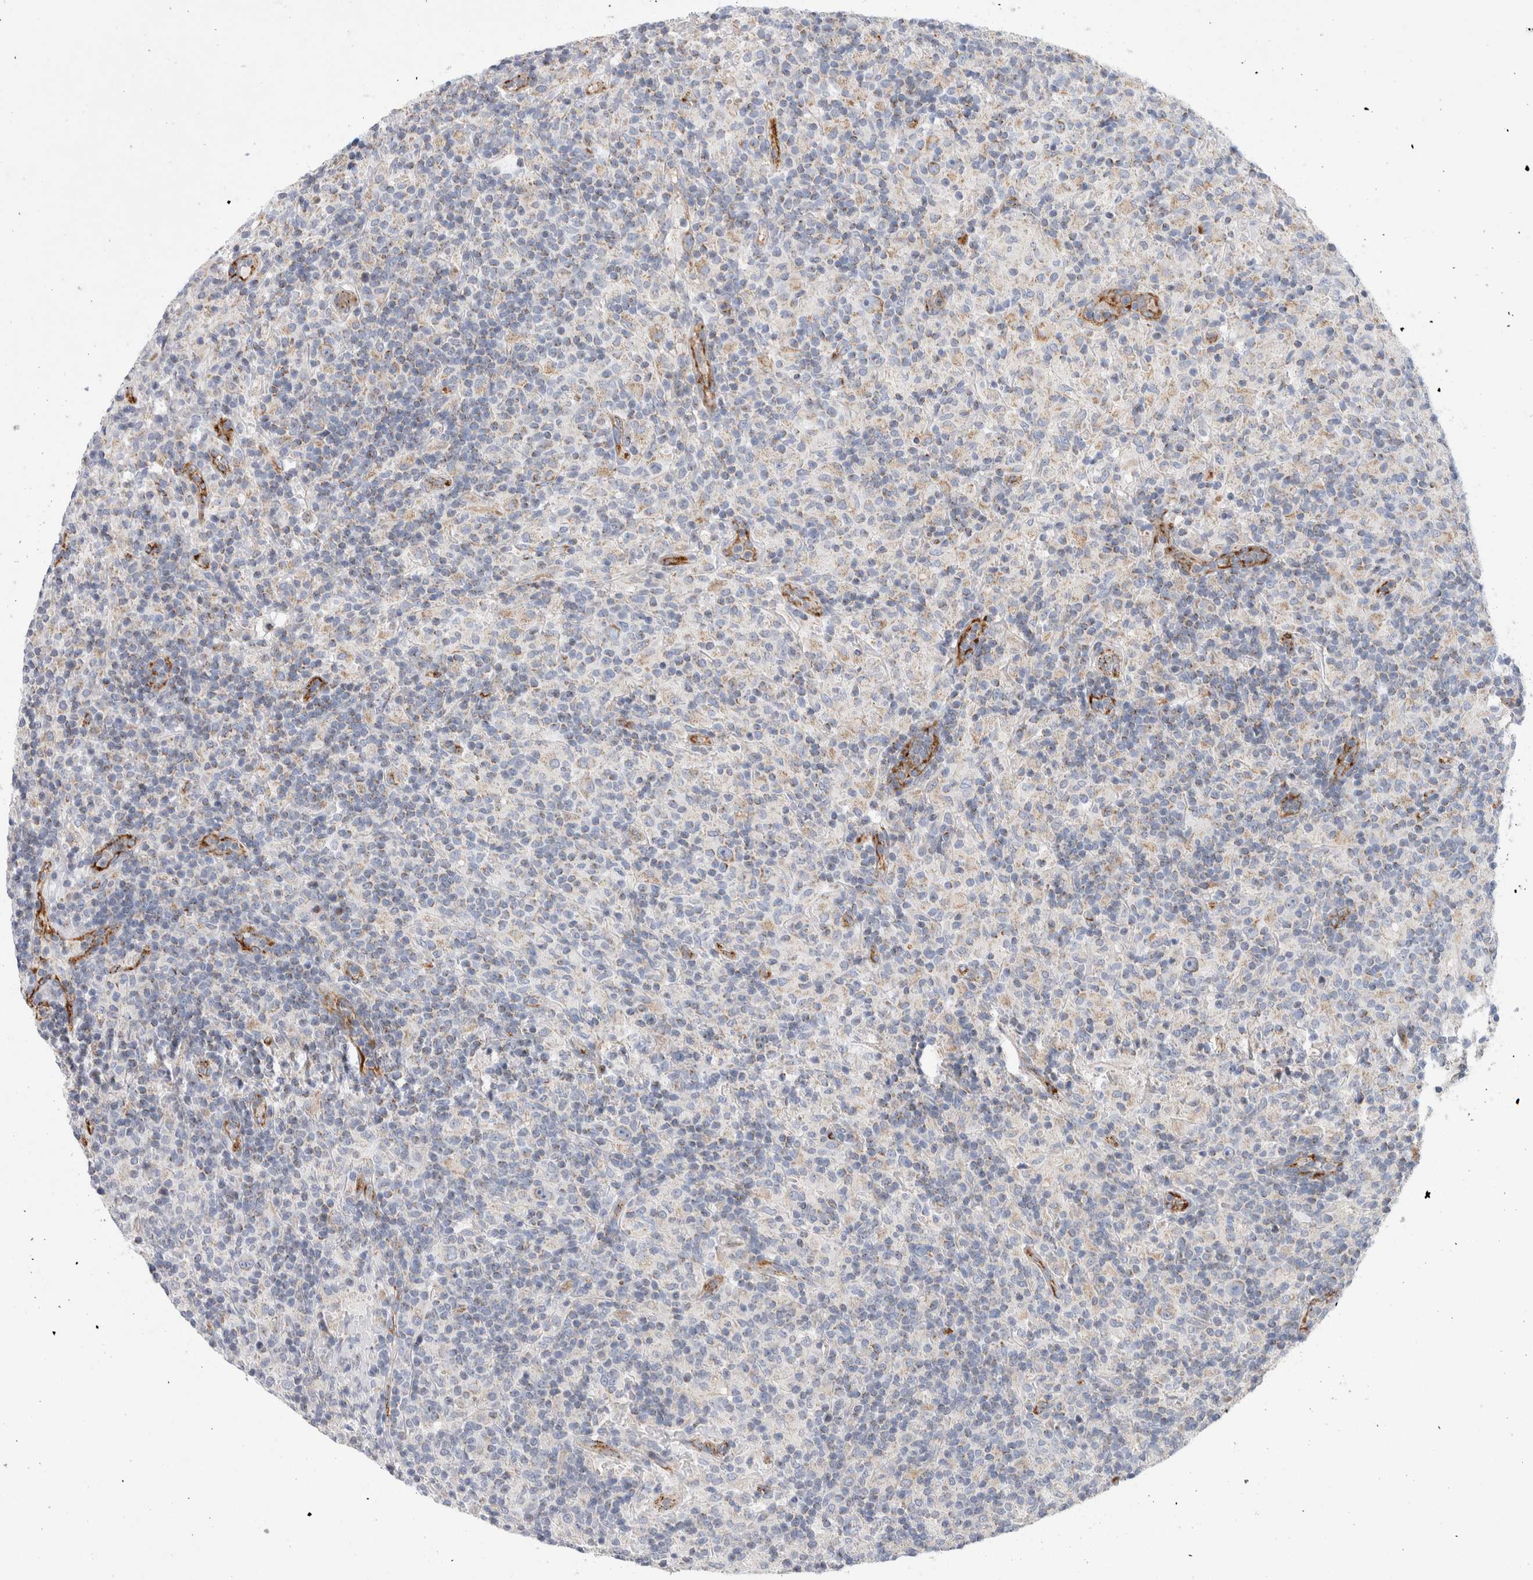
{"staining": {"intensity": "weak", "quantity": ">75%", "location": "cytoplasmic/membranous"}, "tissue": "lymphoma", "cell_type": "Tumor cells", "image_type": "cancer", "snomed": [{"axis": "morphology", "description": "Hodgkin's disease, NOS"}, {"axis": "topography", "description": "Lymph node"}], "caption": "Immunohistochemical staining of lymphoma displays weak cytoplasmic/membranous protein positivity in approximately >75% of tumor cells.", "gene": "IARS2", "patient": {"sex": "male", "age": 70}}